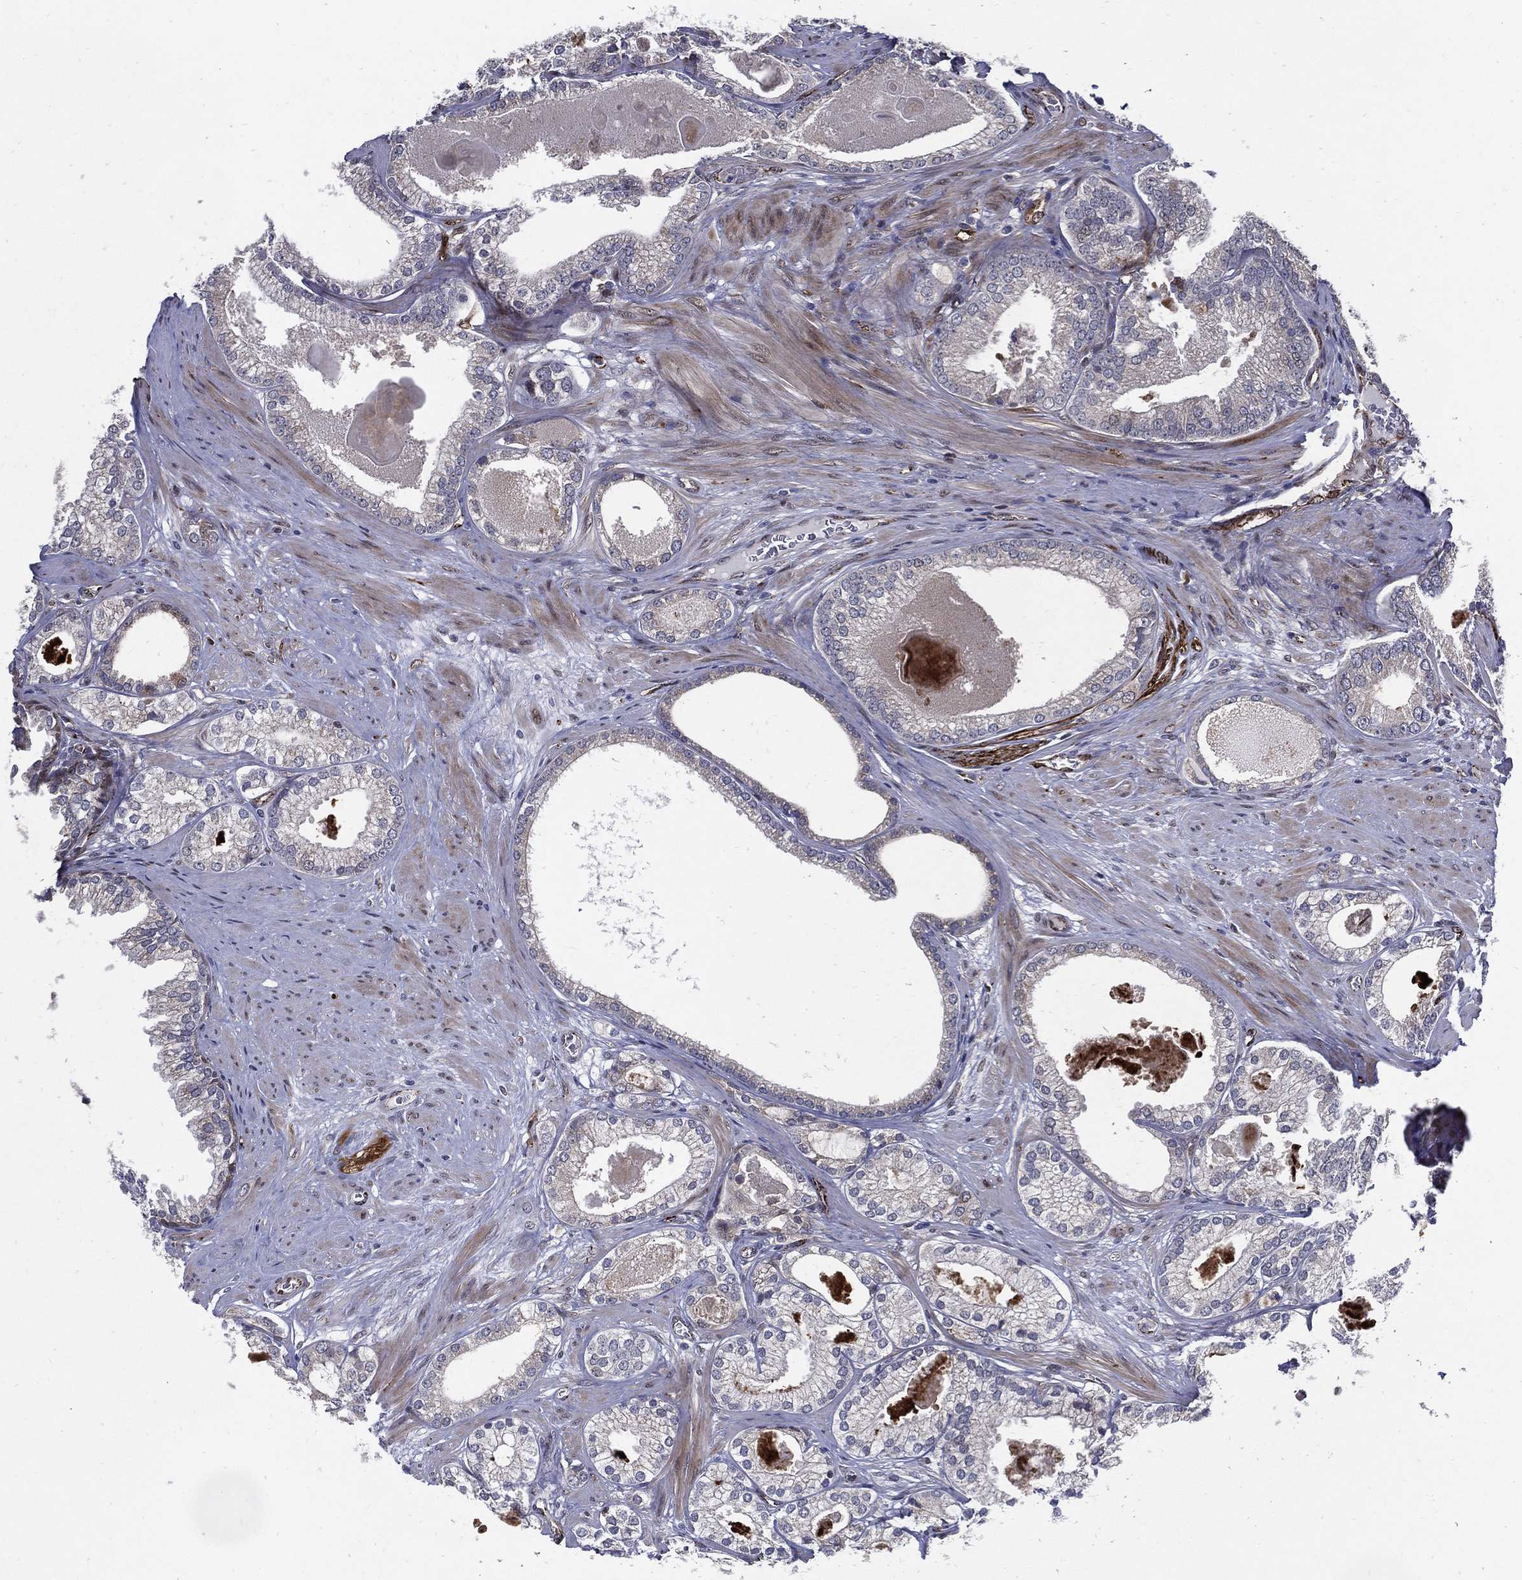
{"staining": {"intensity": "negative", "quantity": "none", "location": "none"}, "tissue": "prostate cancer", "cell_type": "Tumor cells", "image_type": "cancer", "snomed": [{"axis": "morphology", "description": "Adenocarcinoma, High grade"}, {"axis": "topography", "description": "Prostate and seminal vesicle, NOS"}], "caption": "Image shows no protein positivity in tumor cells of prostate cancer tissue.", "gene": "ARHGAP11A", "patient": {"sex": "male", "age": 62}}